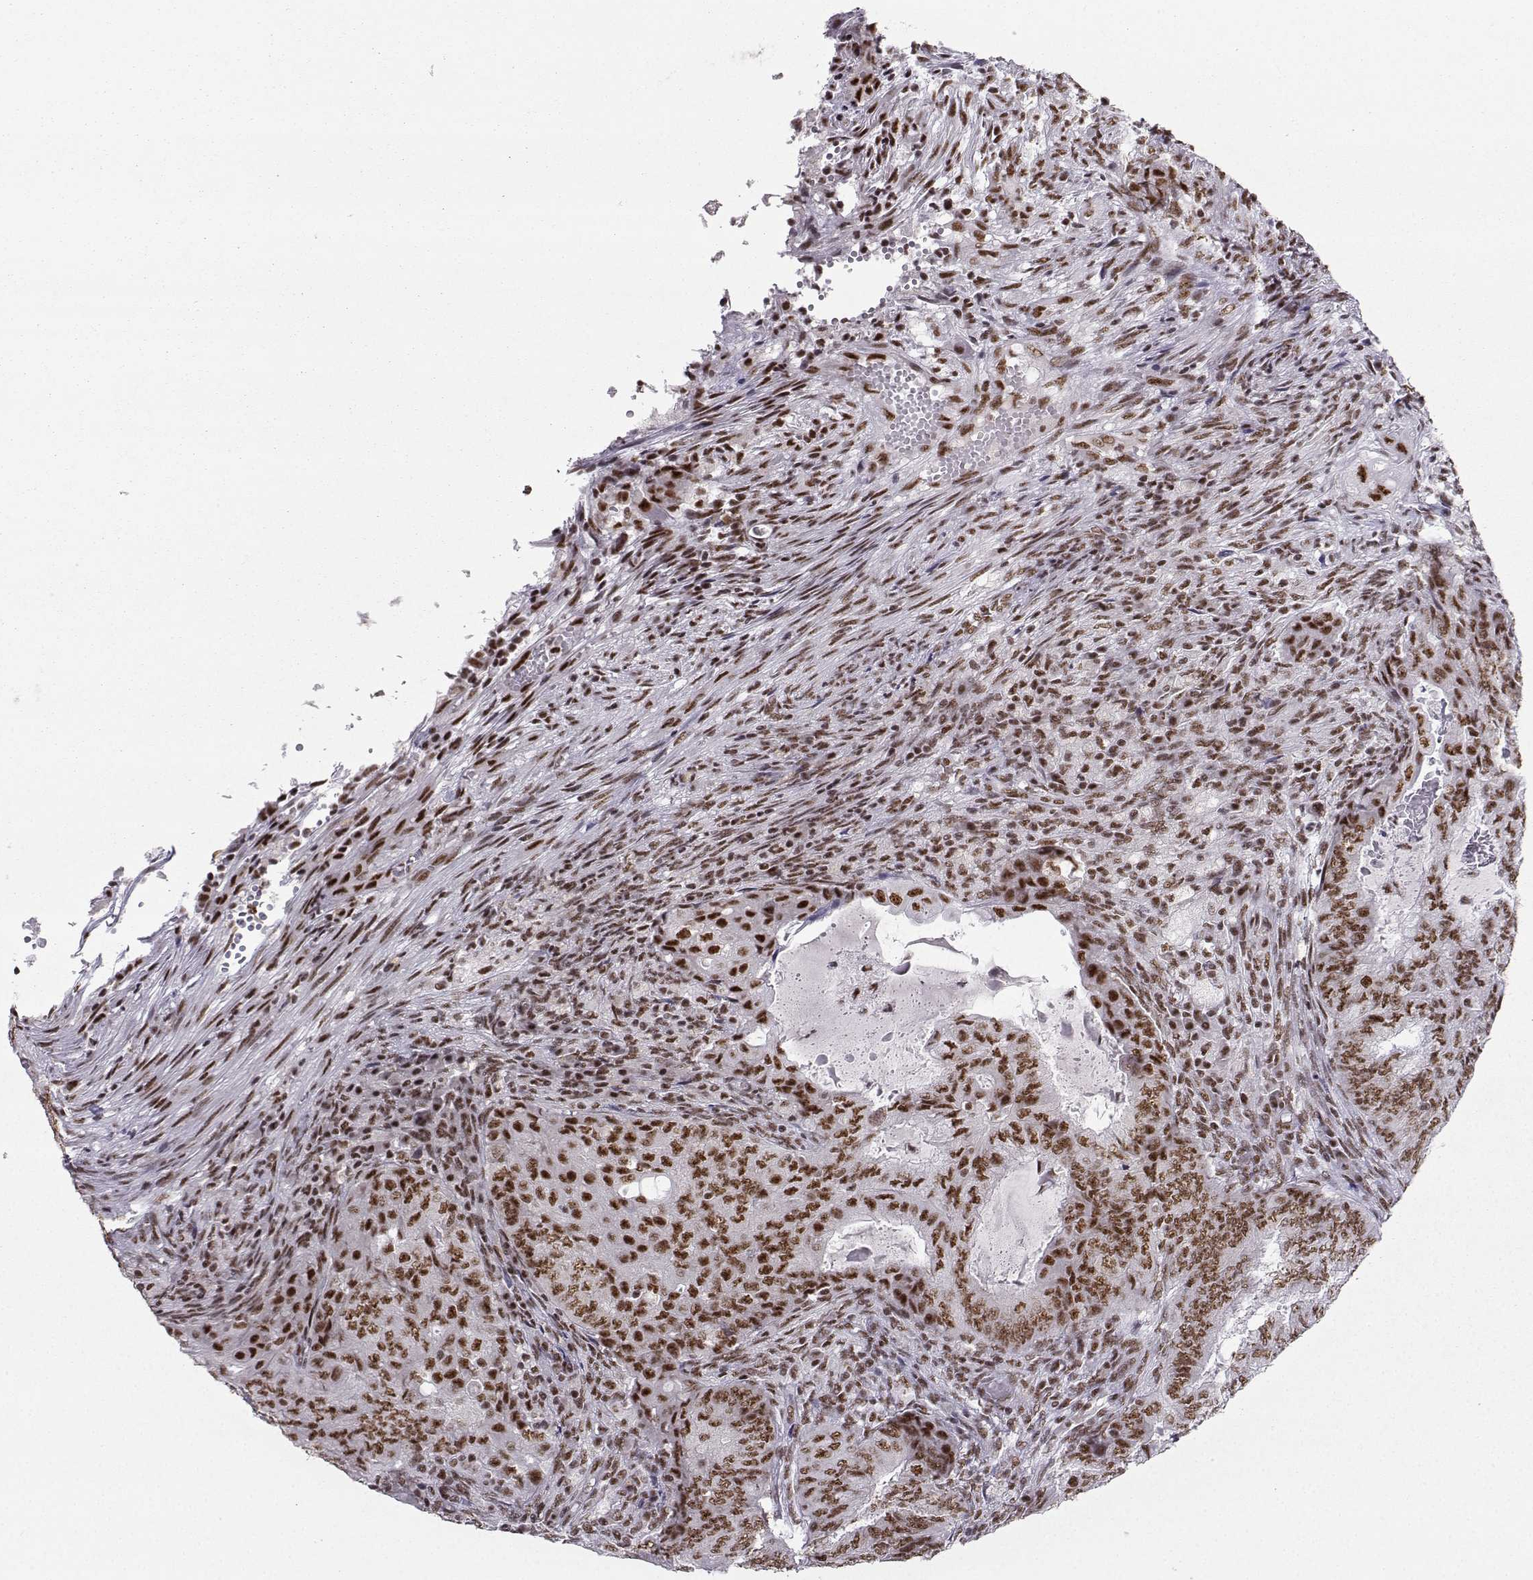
{"staining": {"intensity": "moderate", "quantity": ">75%", "location": "nuclear"}, "tissue": "endometrial cancer", "cell_type": "Tumor cells", "image_type": "cancer", "snomed": [{"axis": "morphology", "description": "Adenocarcinoma, NOS"}, {"axis": "topography", "description": "Endometrium"}], "caption": "The immunohistochemical stain labels moderate nuclear staining in tumor cells of endometrial cancer tissue. Using DAB (3,3'-diaminobenzidine) (brown) and hematoxylin (blue) stains, captured at high magnification using brightfield microscopy.", "gene": "SNRPB2", "patient": {"sex": "female", "age": 62}}